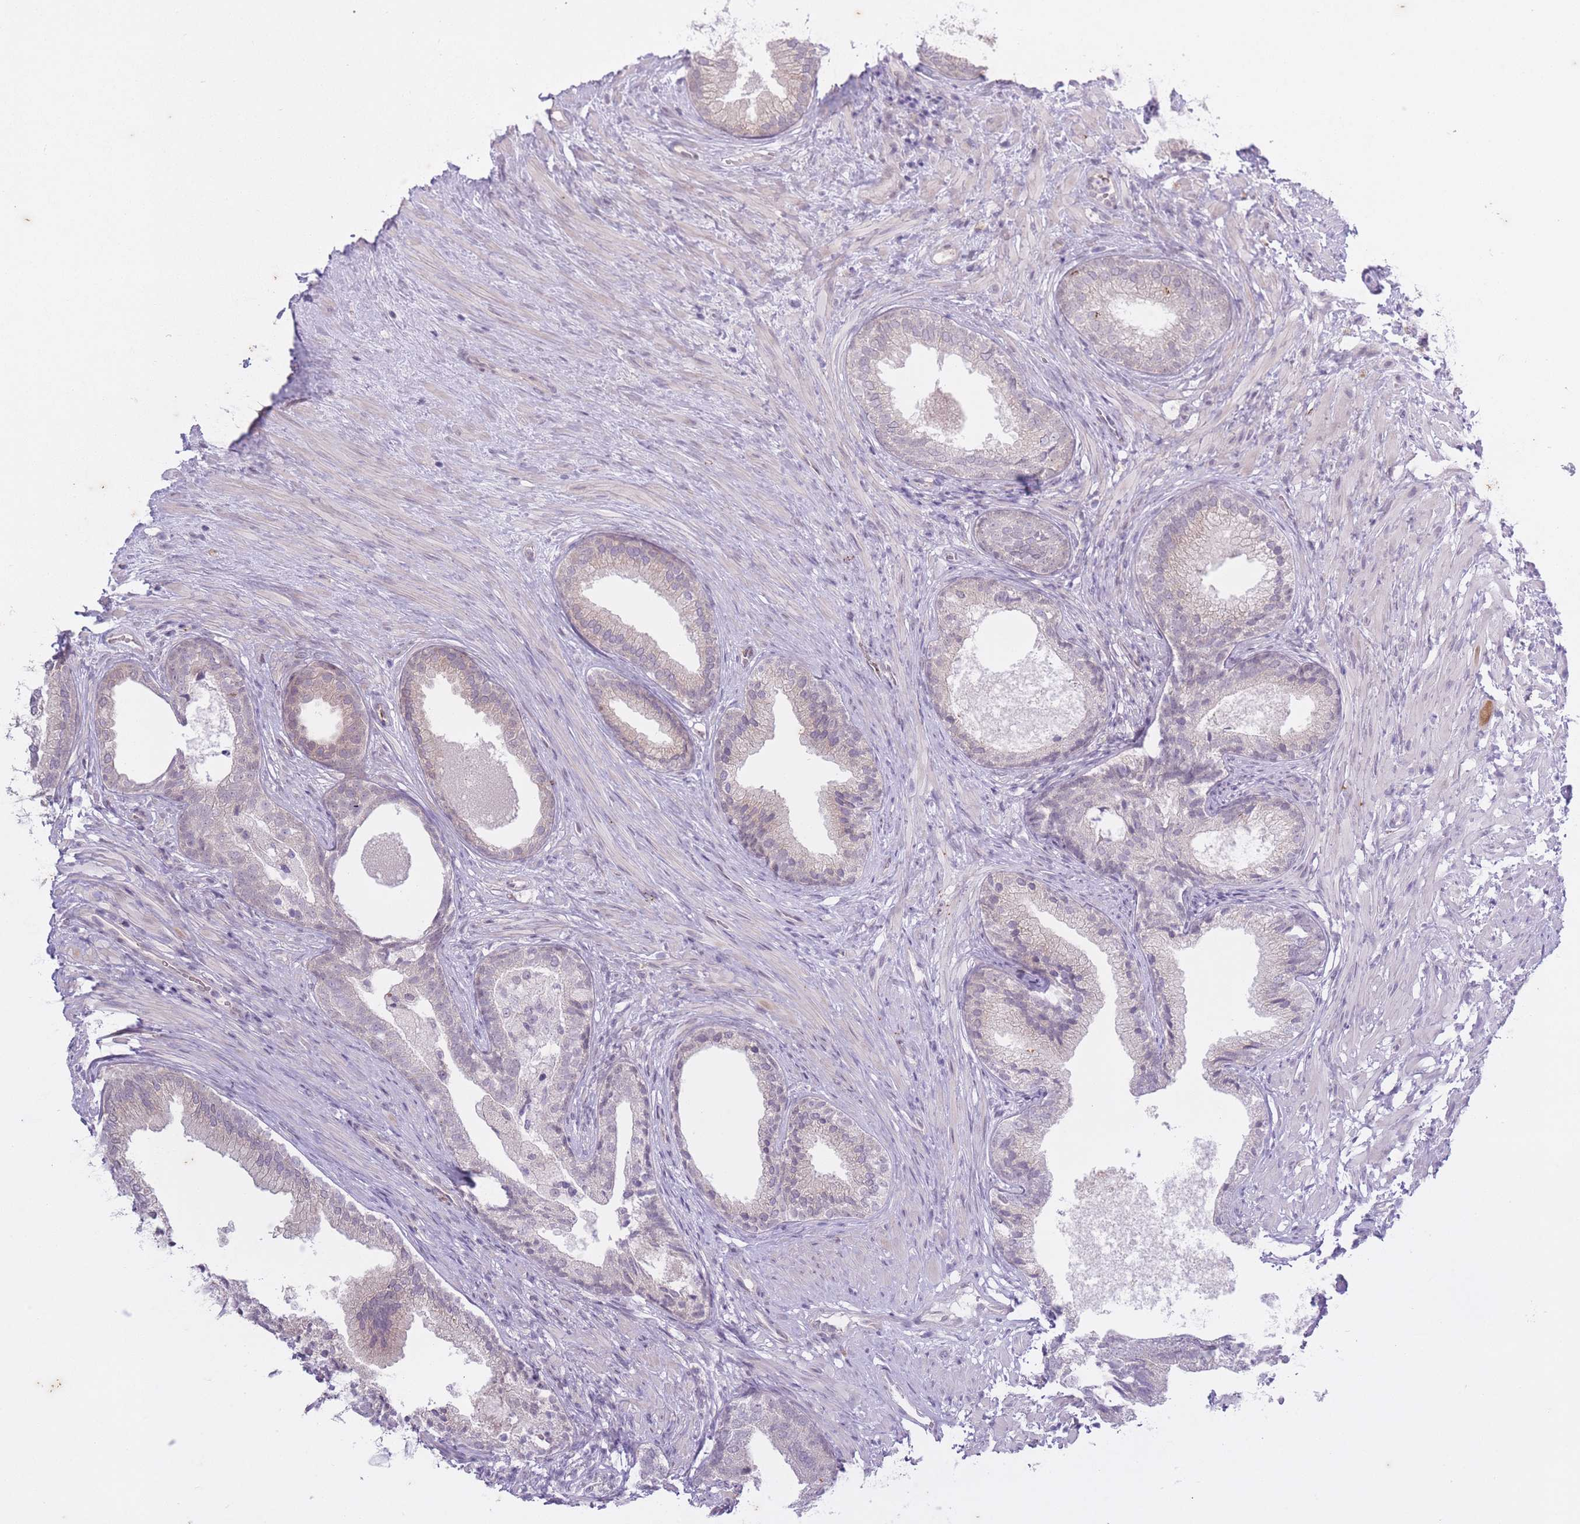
{"staining": {"intensity": "weak", "quantity": "25%-75%", "location": "cytoplasmic/membranous"}, "tissue": "prostate", "cell_type": "Glandular cells", "image_type": "normal", "snomed": [{"axis": "morphology", "description": "Normal tissue, NOS"}, {"axis": "topography", "description": "Prostate"}], "caption": "Brown immunohistochemical staining in unremarkable human prostate exhibits weak cytoplasmic/membranous positivity in about 25%-75% of glandular cells. (brown staining indicates protein expression, while blue staining denotes nuclei).", "gene": "ARPIN", "patient": {"sex": "male", "age": 76}}